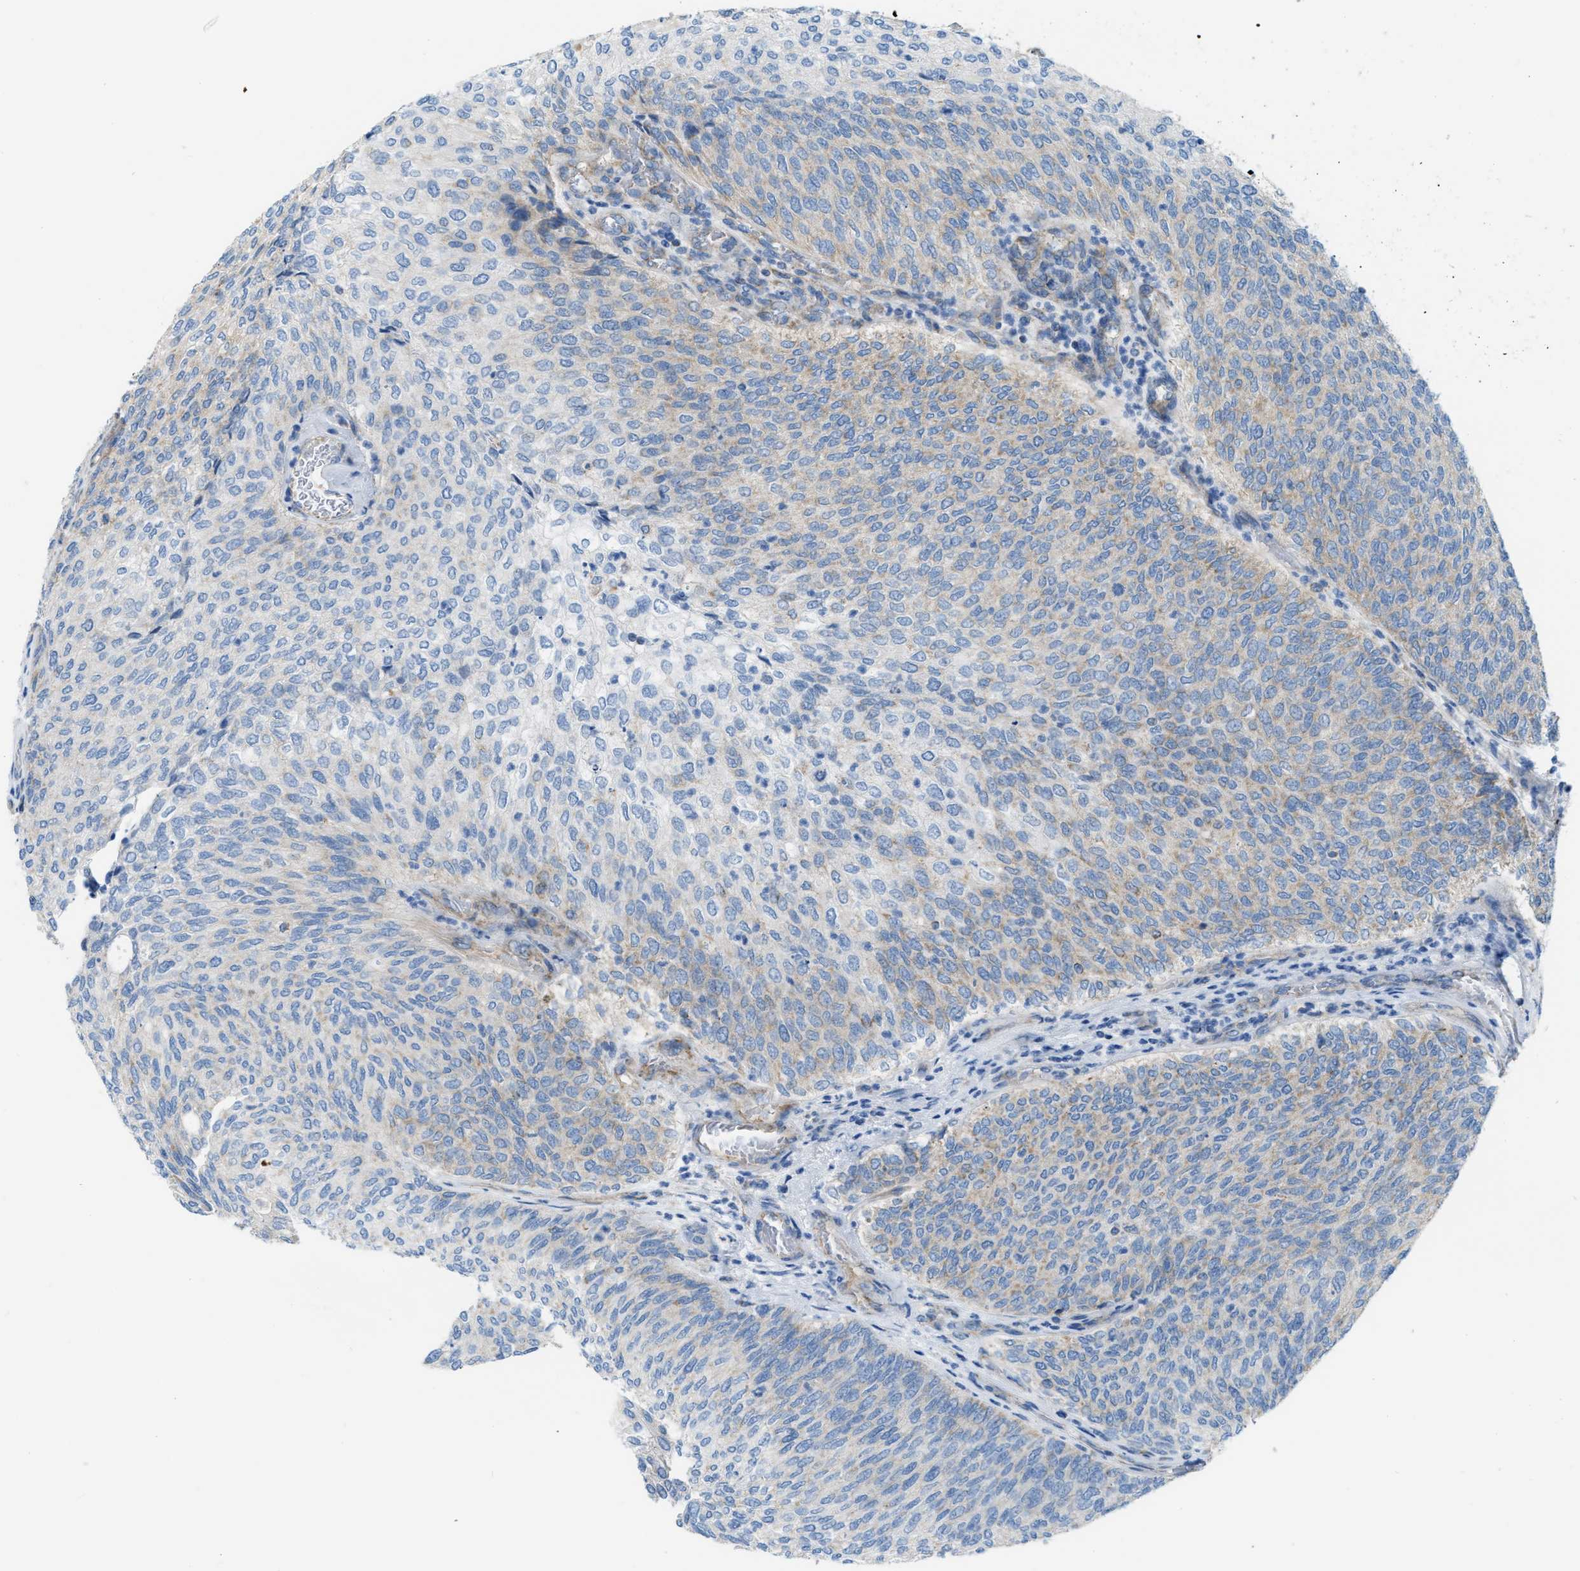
{"staining": {"intensity": "weak", "quantity": "25%-75%", "location": "cytoplasmic/membranous"}, "tissue": "urothelial cancer", "cell_type": "Tumor cells", "image_type": "cancer", "snomed": [{"axis": "morphology", "description": "Urothelial carcinoma, Low grade"}, {"axis": "topography", "description": "Urinary bladder"}], "caption": "This is an image of immunohistochemistry staining of urothelial carcinoma (low-grade), which shows weak expression in the cytoplasmic/membranous of tumor cells.", "gene": "JADE1", "patient": {"sex": "female", "age": 79}}